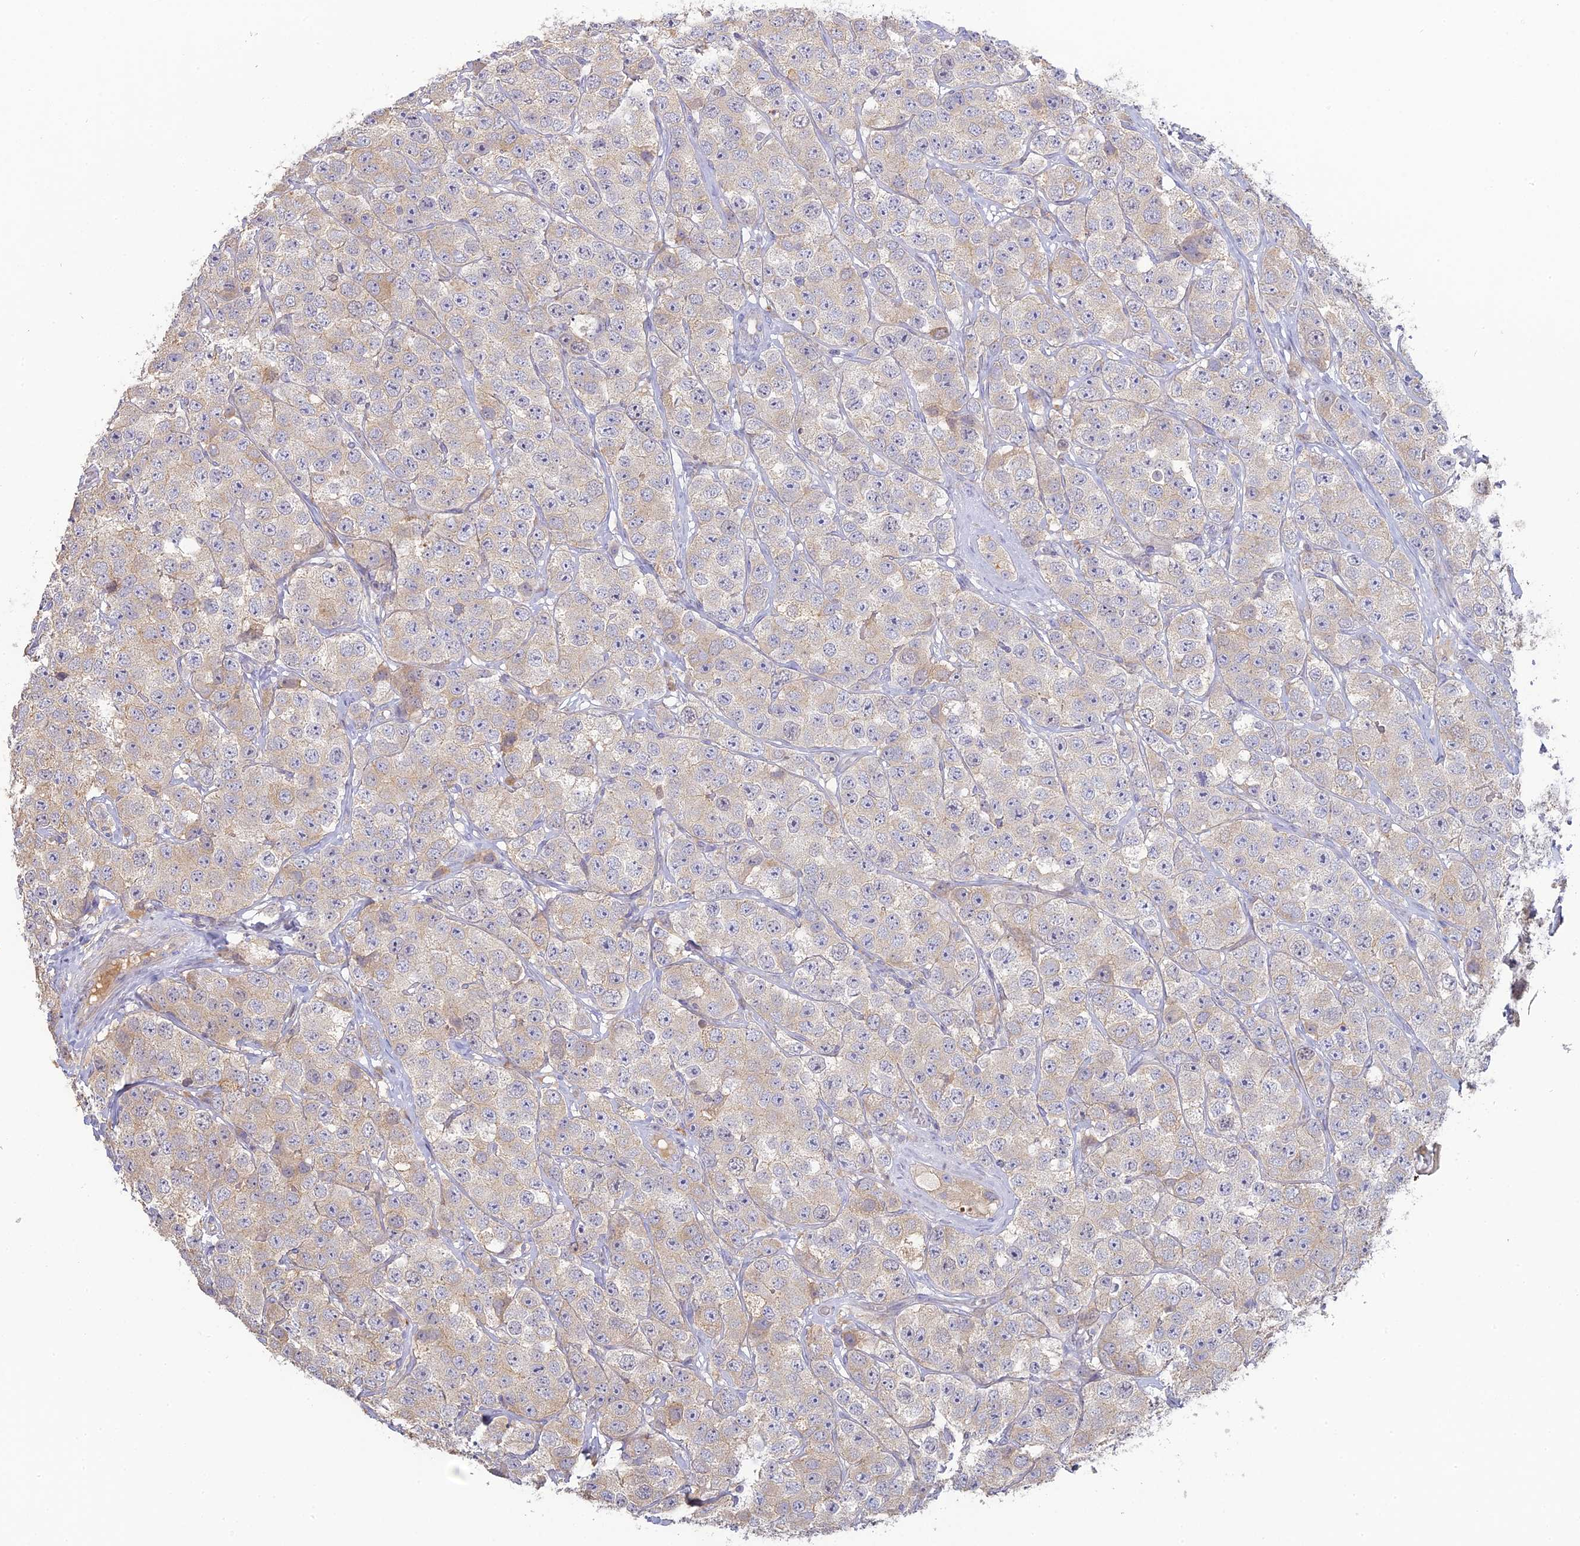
{"staining": {"intensity": "weak", "quantity": "25%-75%", "location": "cytoplasmic/membranous"}, "tissue": "testis cancer", "cell_type": "Tumor cells", "image_type": "cancer", "snomed": [{"axis": "morphology", "description": "Seminoma, NOS"}, {"axis": "topography", "description": "Testis"}], "caption": "Tumor cells exhibit weak cytoplasmic/membranous staining in approximately 25%-75% of cells in testis cancer.", "gene": "SFT2D2", "patient": {"sex": "male", "age": 28}}